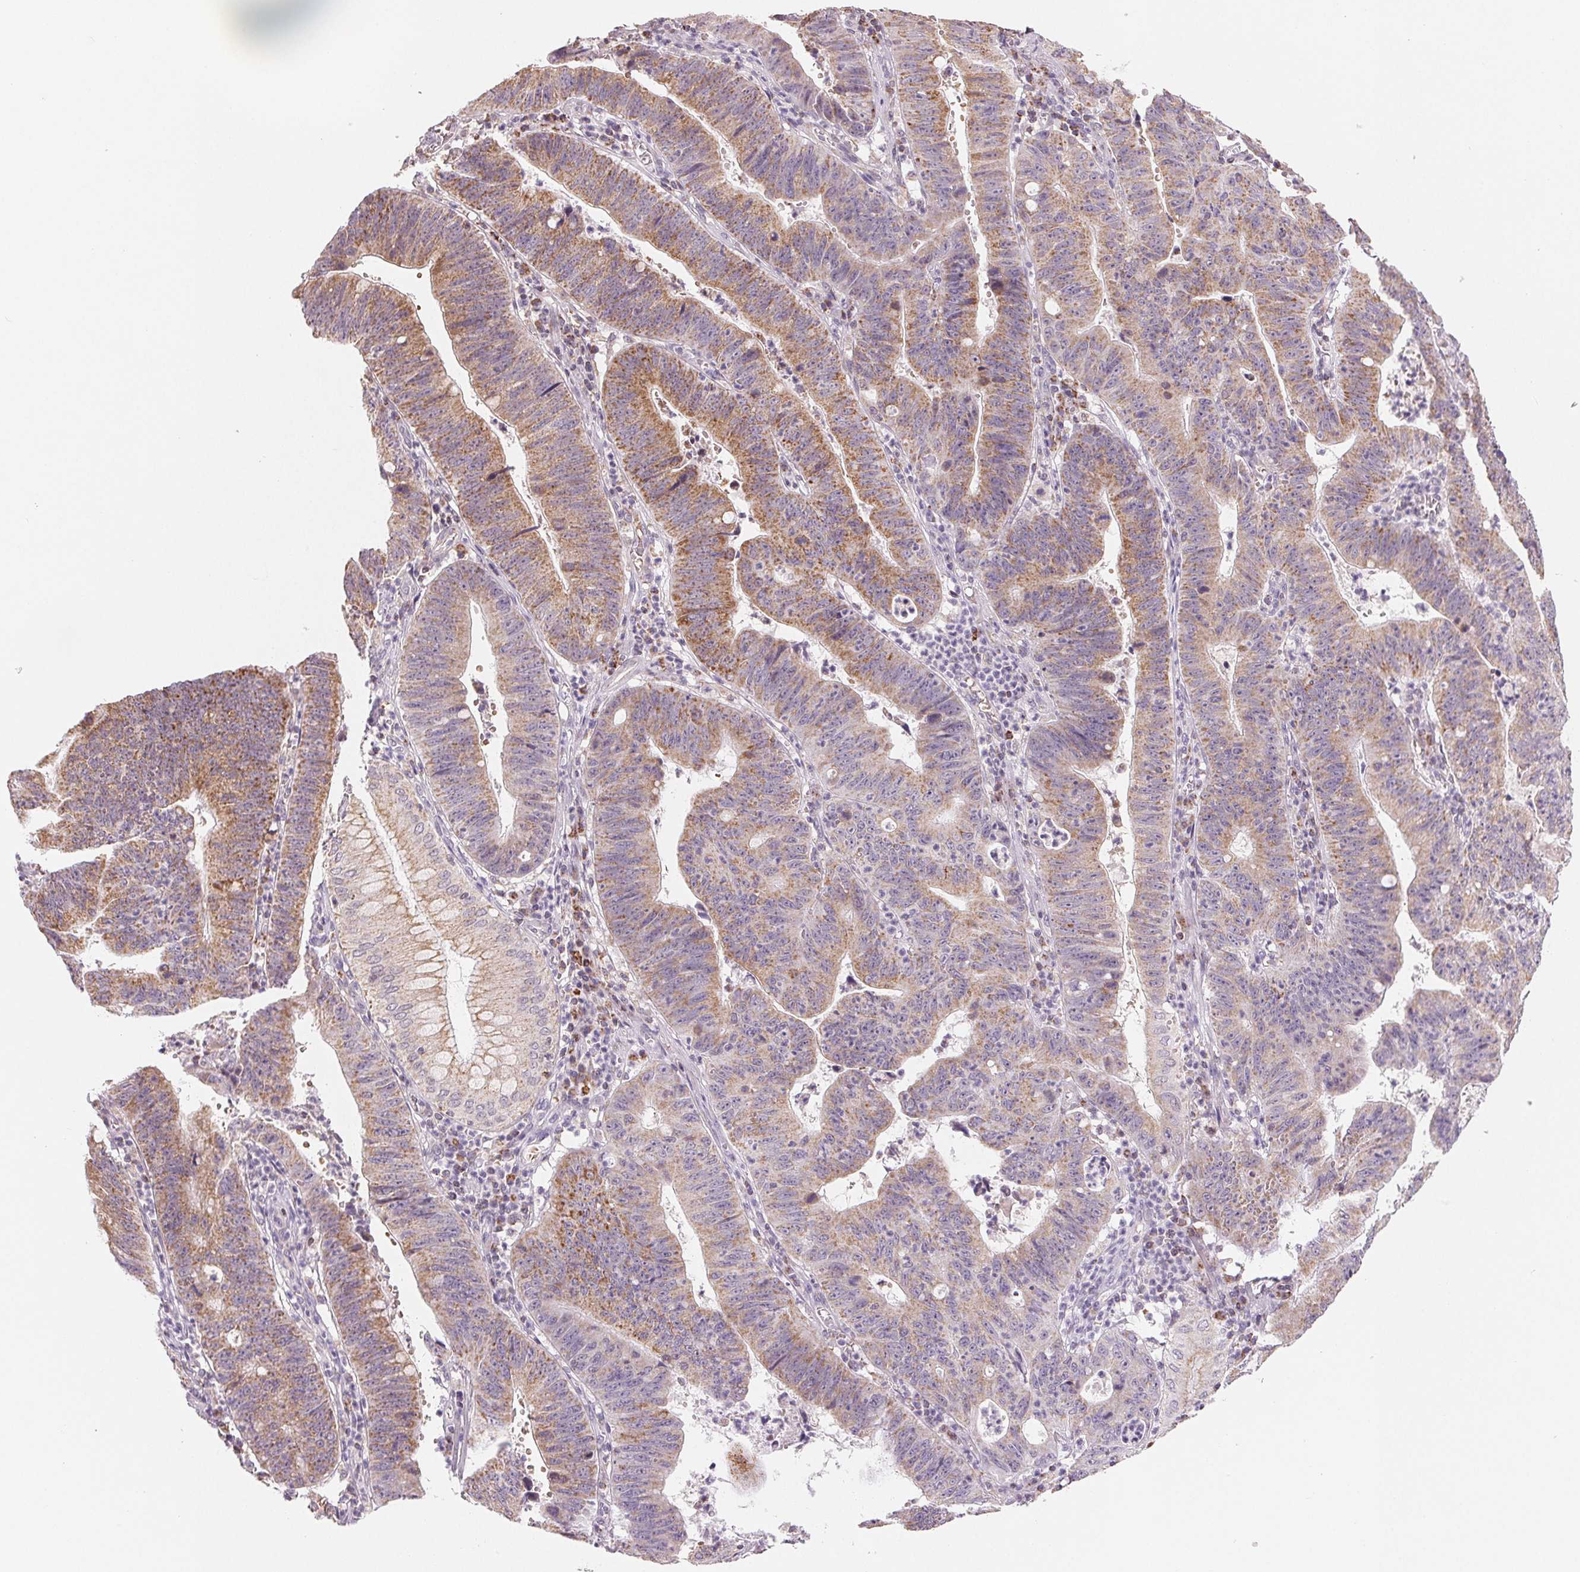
{"staining": {"intensity": "moderate", "quantity": "25%-75%", "location": "cytoplasmic/membranous"}, "tissue": "stomach cancer", "cell_type": "Tumor cells", "image_type": "cancer", "snomed": [{"axis": "morphology", "description": "Adenocarcinoma, NOS"}, {"axis": "topography", "description": "Stomach"}], "caption": "Protein staining of stomach cancer (adenocarcinoma) tissue exhibits moderate cytoplasmic/membranous positivity in approximately 25%-75% of tumor cells. (Brightfield microscopy of DAB IHC at high magnification).", "gene": "HINT2", "patient": {"sex": "male", "age": 59}}